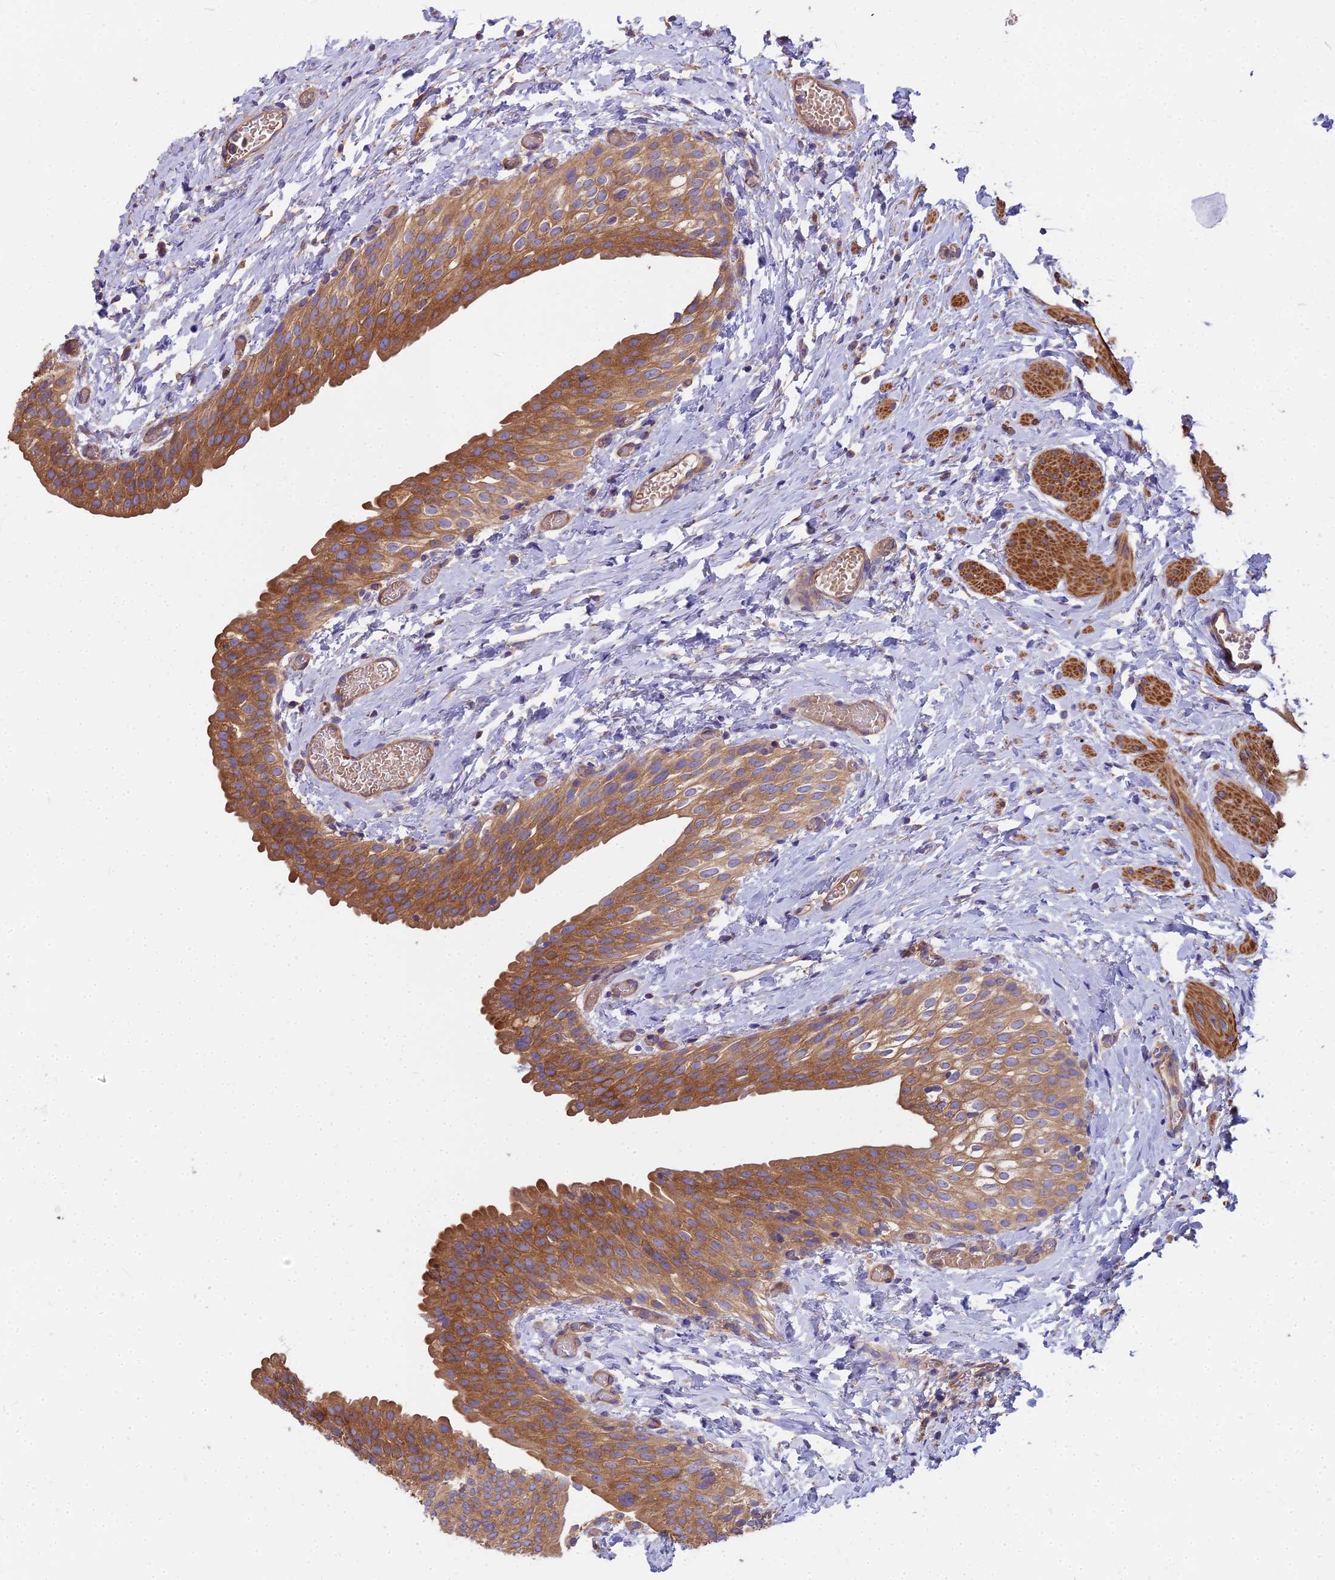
{"staining": {"intensity": "moderate", "quantity": ">75%", "location": "cytoplasmic/membranous"}, "tissue": "urinary bladder", "cell_type": "Urothelial cells", "image_type": "normal", "snomed": [{"axis": "morphology", "description": "Normal tissue, NOS"}, {"axis": "topography", "description": "Urinary bladder"}], "caption": "Brown immunohistochemical staining in unremarkable urinary bladder exhibits moderate cytoplasmic/membranous staining in approximately >75% of urothelial cells. (Brightfield microscopy of DAB IHC at high magnification).", "gene": "DCTN3", "patient": {"sex": "male", "age": 1}}